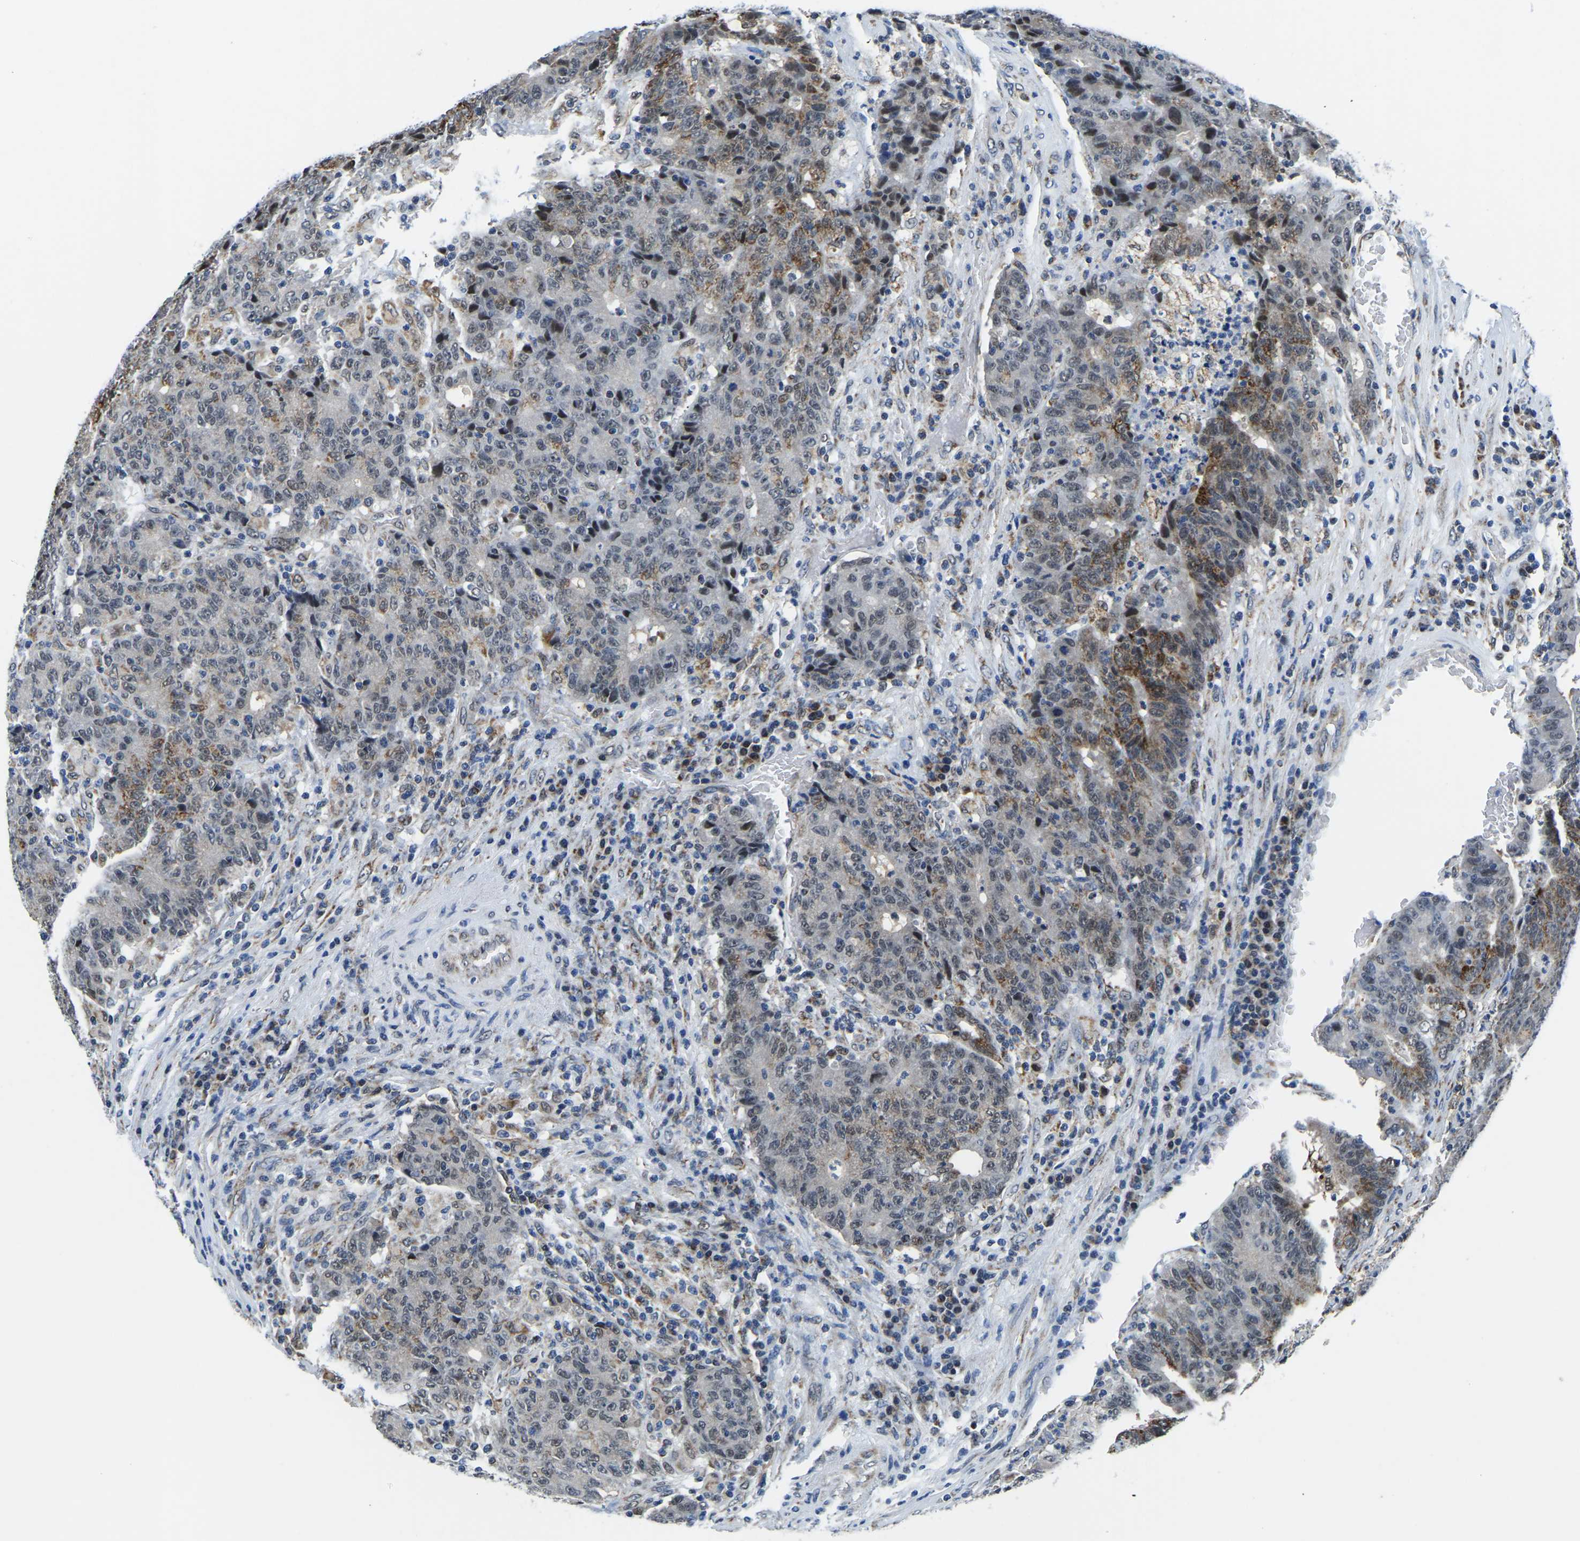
{"staining": {"intensity": "moderate", "quantity": "25%-75%", "location": "cytoplasmic/membranous,nuclear"}, "tissue": "colorectal cancer", "cell_type": "Tumor cells", "image_type": "cancer", "snomed": [{"axis": "morphology", "description": "Normal tissue, NOS"}, {"axis": "morphology", "description": "Adenocarcinoma, NOS"}, {"axis": "topography", "description": "Colon"}], "caption": "High-power microscopy captured an immunohistochemistry (IHC) image of adenocarcinoma (colorectal), revealing moderate cytoplasmic/membranous and nuclear positivity in approximately 25%-75% of tumor cells.", "gene": "BNIP3L", "patient": {"sex": "female", "age": 75}}